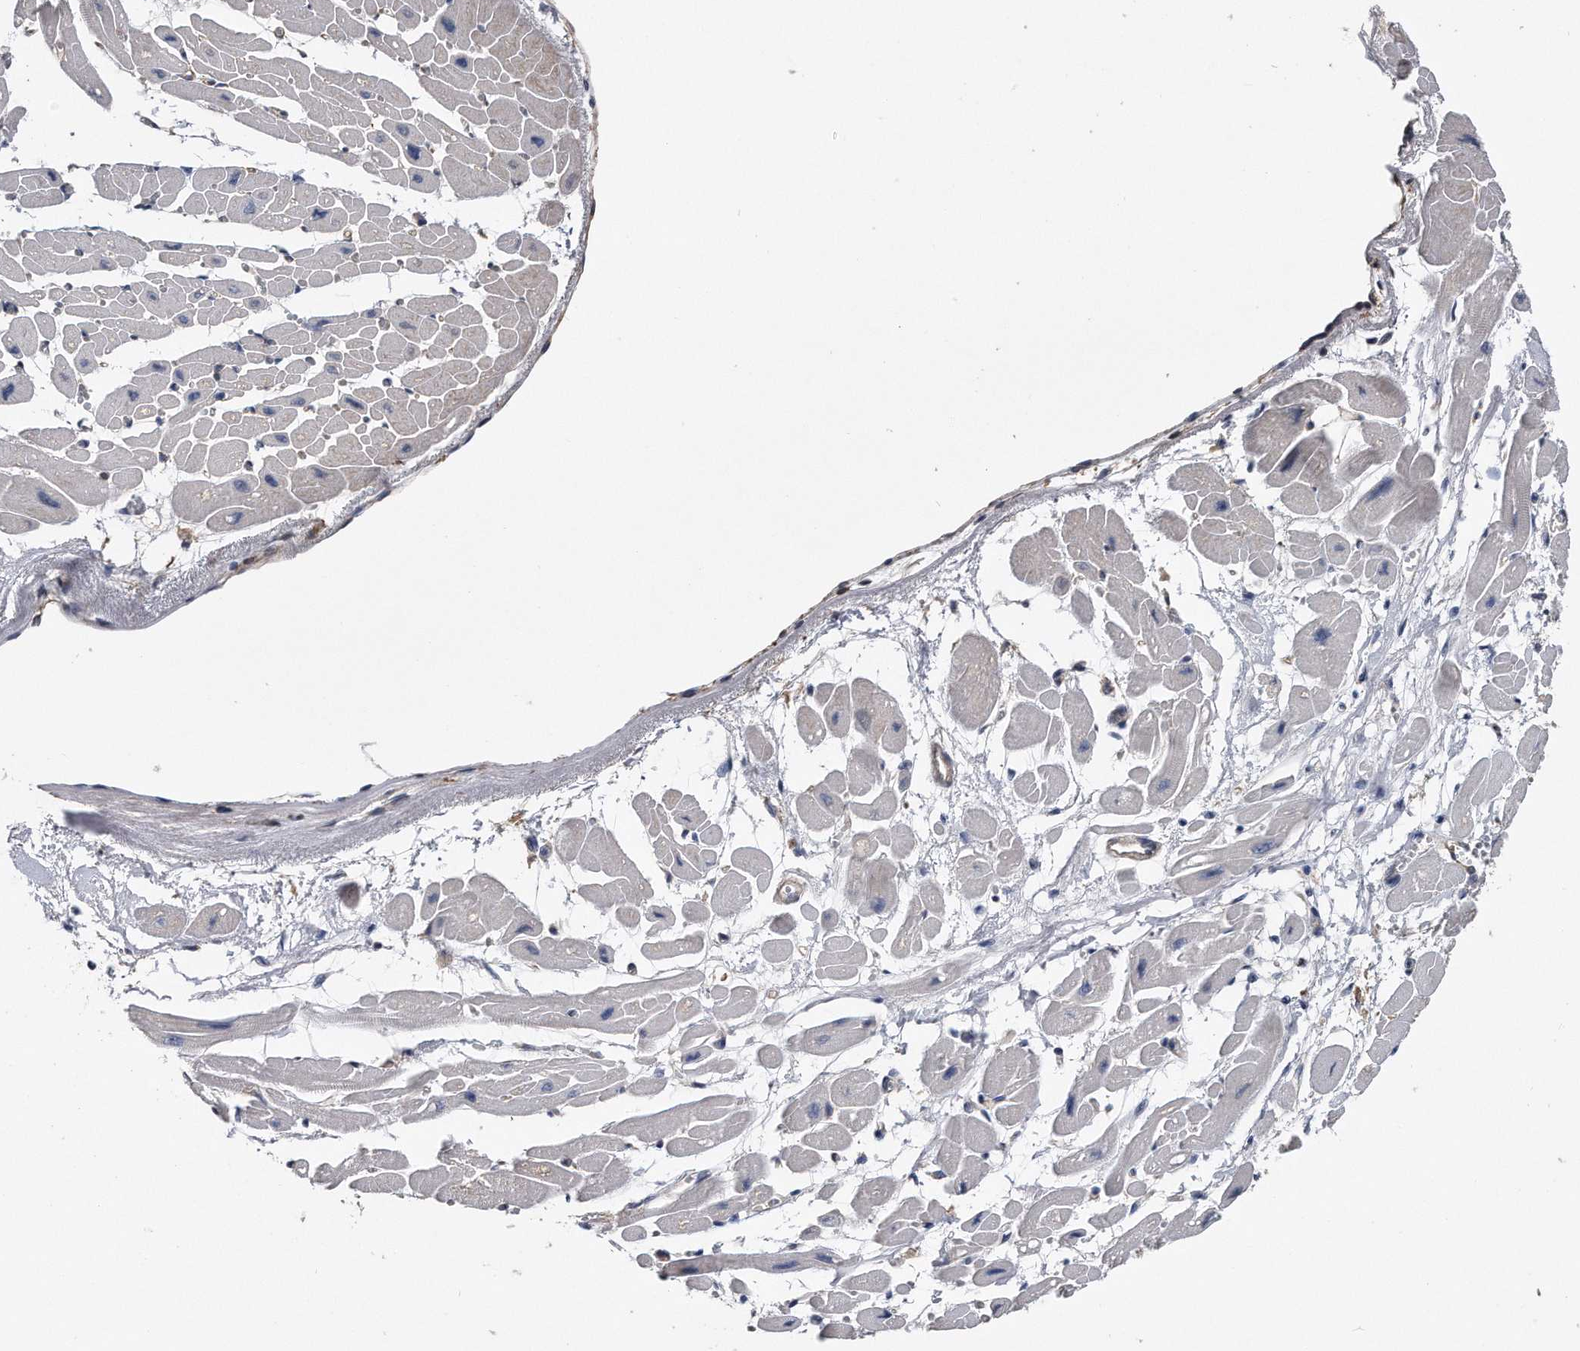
{"staining": {"intensity": "negative", "quantity": "none", "location": "none"}, "tissue": "heart muscle", "cell_type": "Cardiomyocytes", "image_type": "normal", "snomed": [{"axis": "morphology", "description": "Normal tissue, NOS"}, {"axis": "topography", "description": "Heart"}], "caption": "DAB (3,3'-diaminobenzidine) immunohistochemical staining of normal heart muscle exhibits no significant expression in cardiomyocytes.", "gene": "KCND3", "patient": {"sex": "female", "age": 54}}